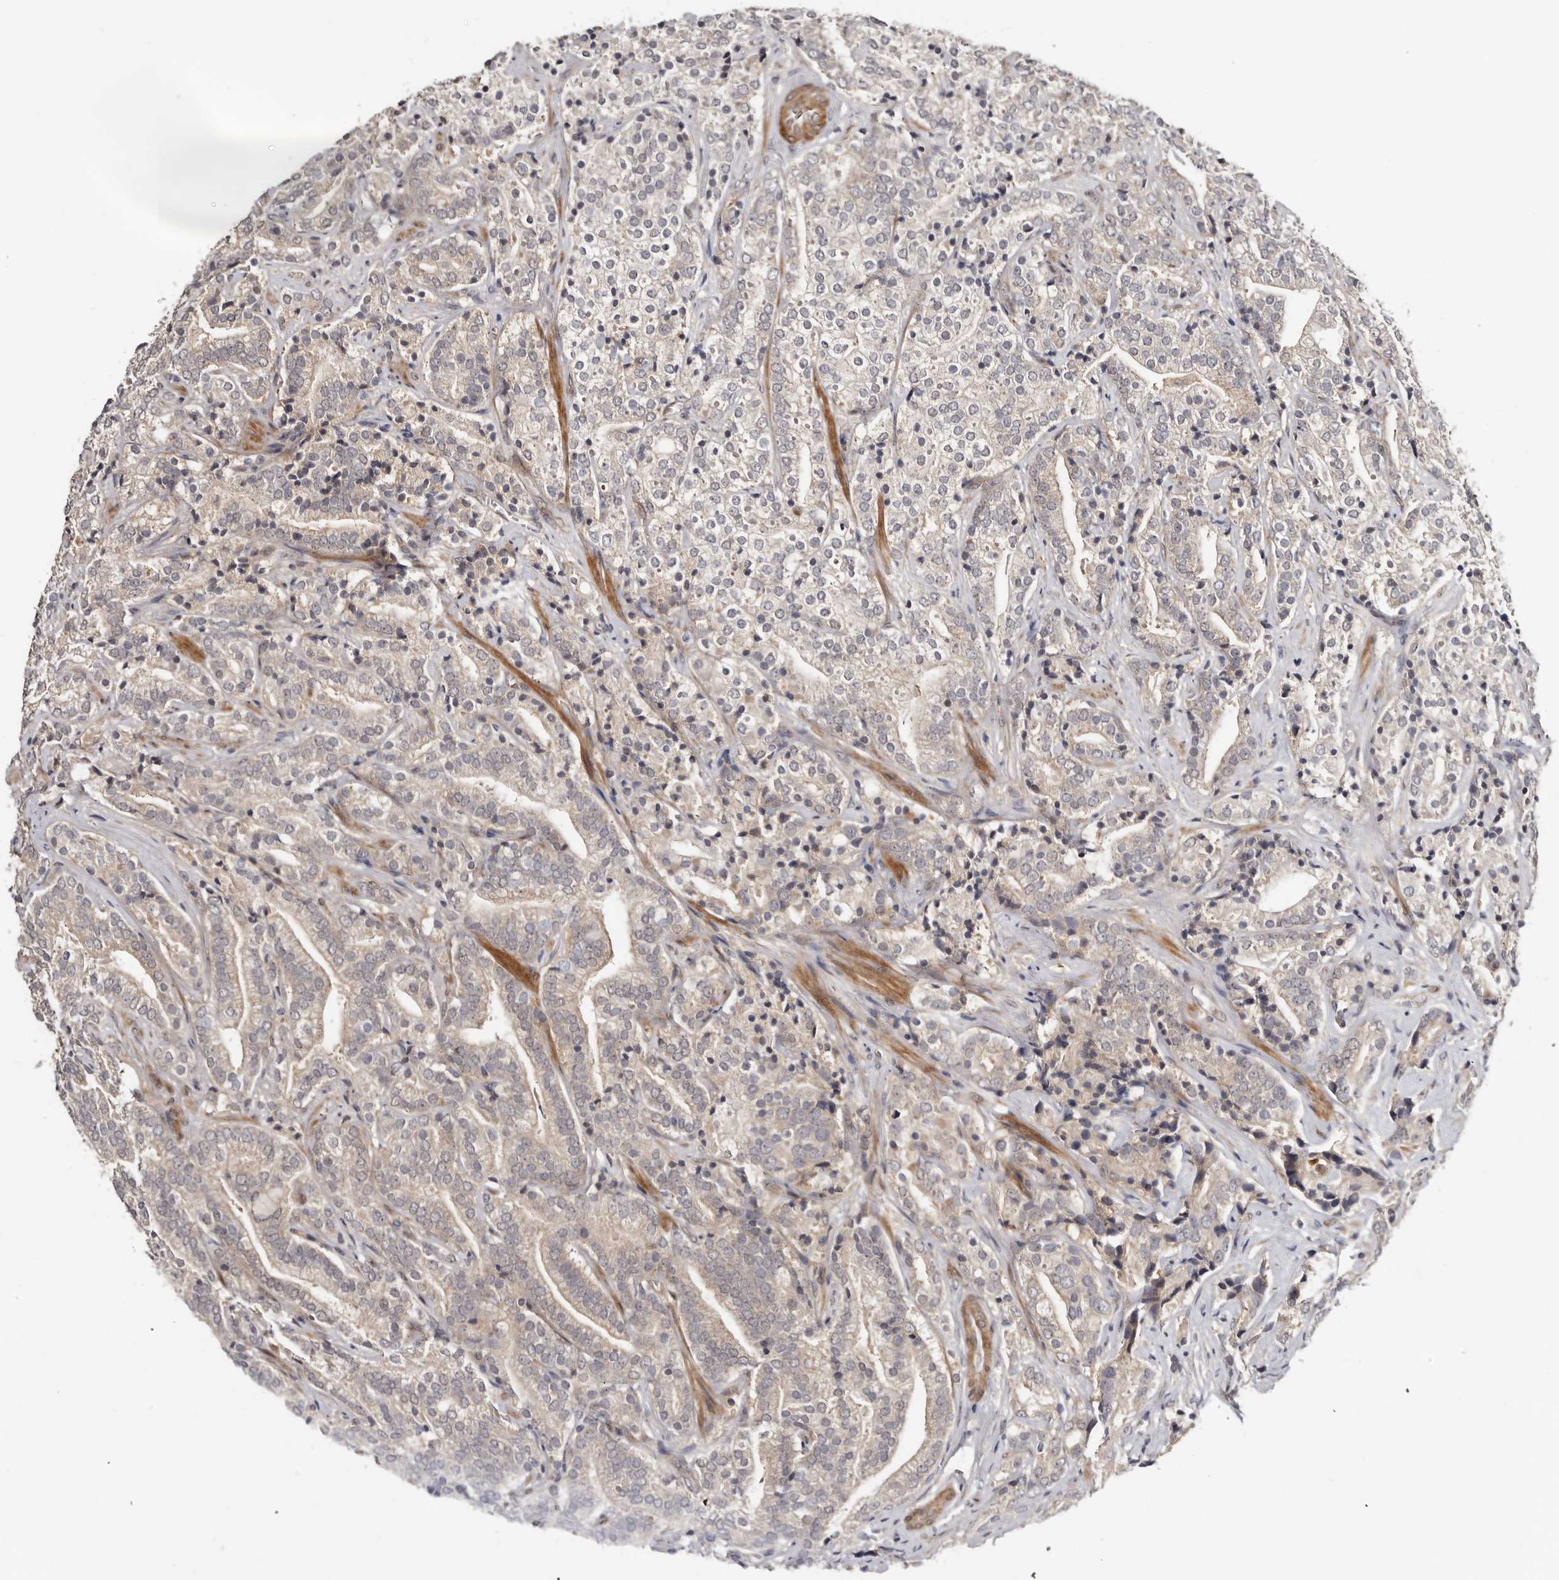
{"staining": {"intensity": "negative", "quantity": "none", "location": "none"}, "tissue": "prostate cancer", "cell_type": "Tumor cells", "image_type": "cancer", "snomed": [{"axis": "morphology", "description": "Adenocarcinoma, High grade"}, {"axis": "topography", "description": "Prostate"}], "caption": "There is no significant positivity in tumor cells of prostate adenocarcinoma (high-grade). The staining was performed using DAB to visualize the protein expression in brown, while the nuclei were stained in blue with hematoxylin (Magnification: 20x).", "gene": "SBDS", "patient": {"sex": "male", "age": 57}}